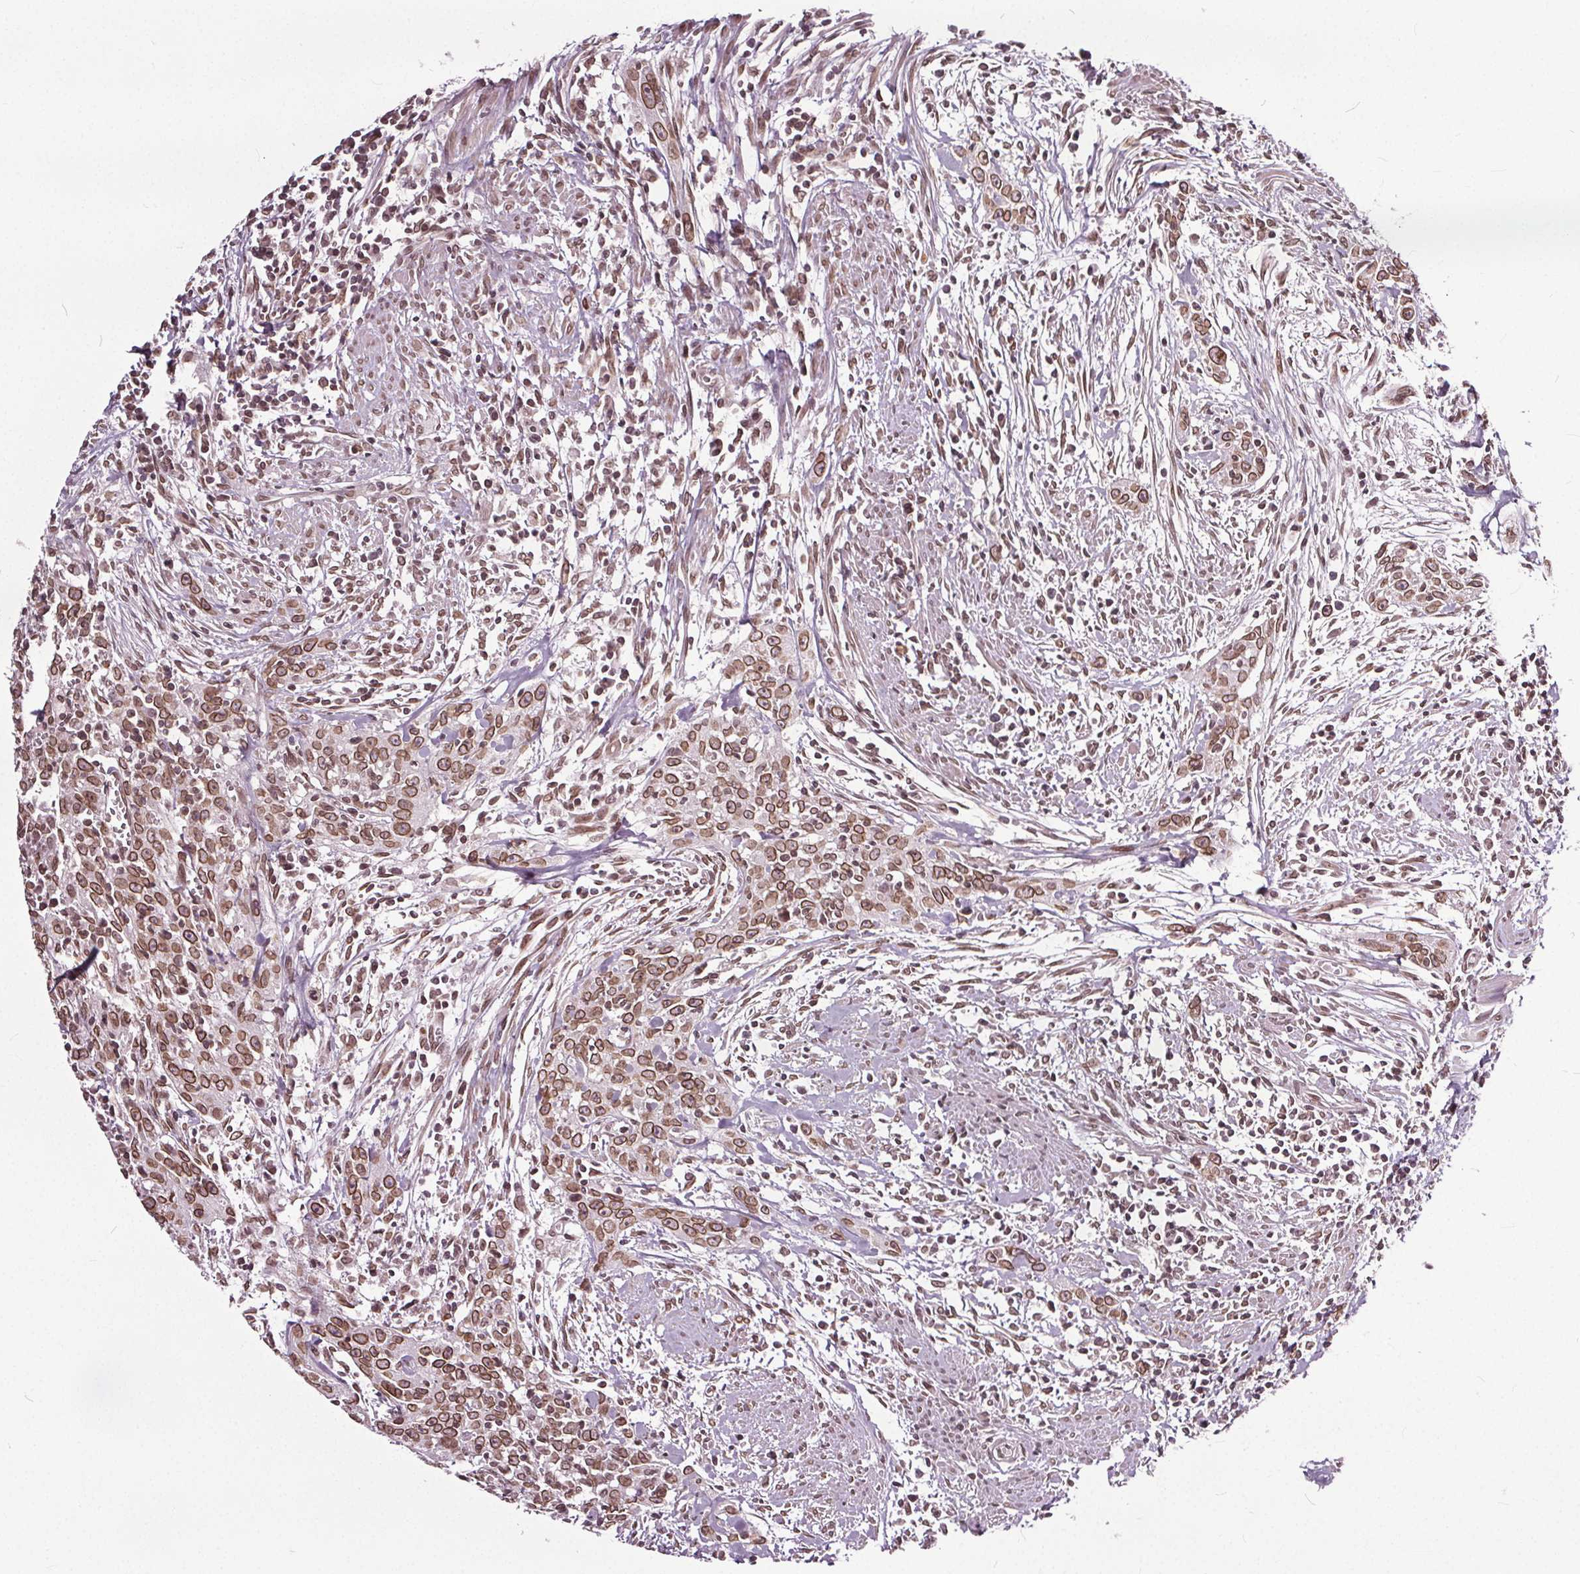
{"staining": {"intensity": "moderate", "quantity": ">75%", "location": "cytoplasmic/membranous,nuclear"}, "tissue": "urothelial cancer", "cell_type": "Tumor cells", "image_type": "cancer", "snomed": [{"axis": "morphology", "description": "Urothelial carcinoma, High grade"}, {"axis": "topography", "description": "Urinary bladder"}], "caption": "Protein expression analysis of urothelial cancer displays moderate cytoplasmic/membranous and nuclear positivity in about >75% of tumor cells.", "gene": "TTC39C", "patient": {"sex": "male", "age": 83}}